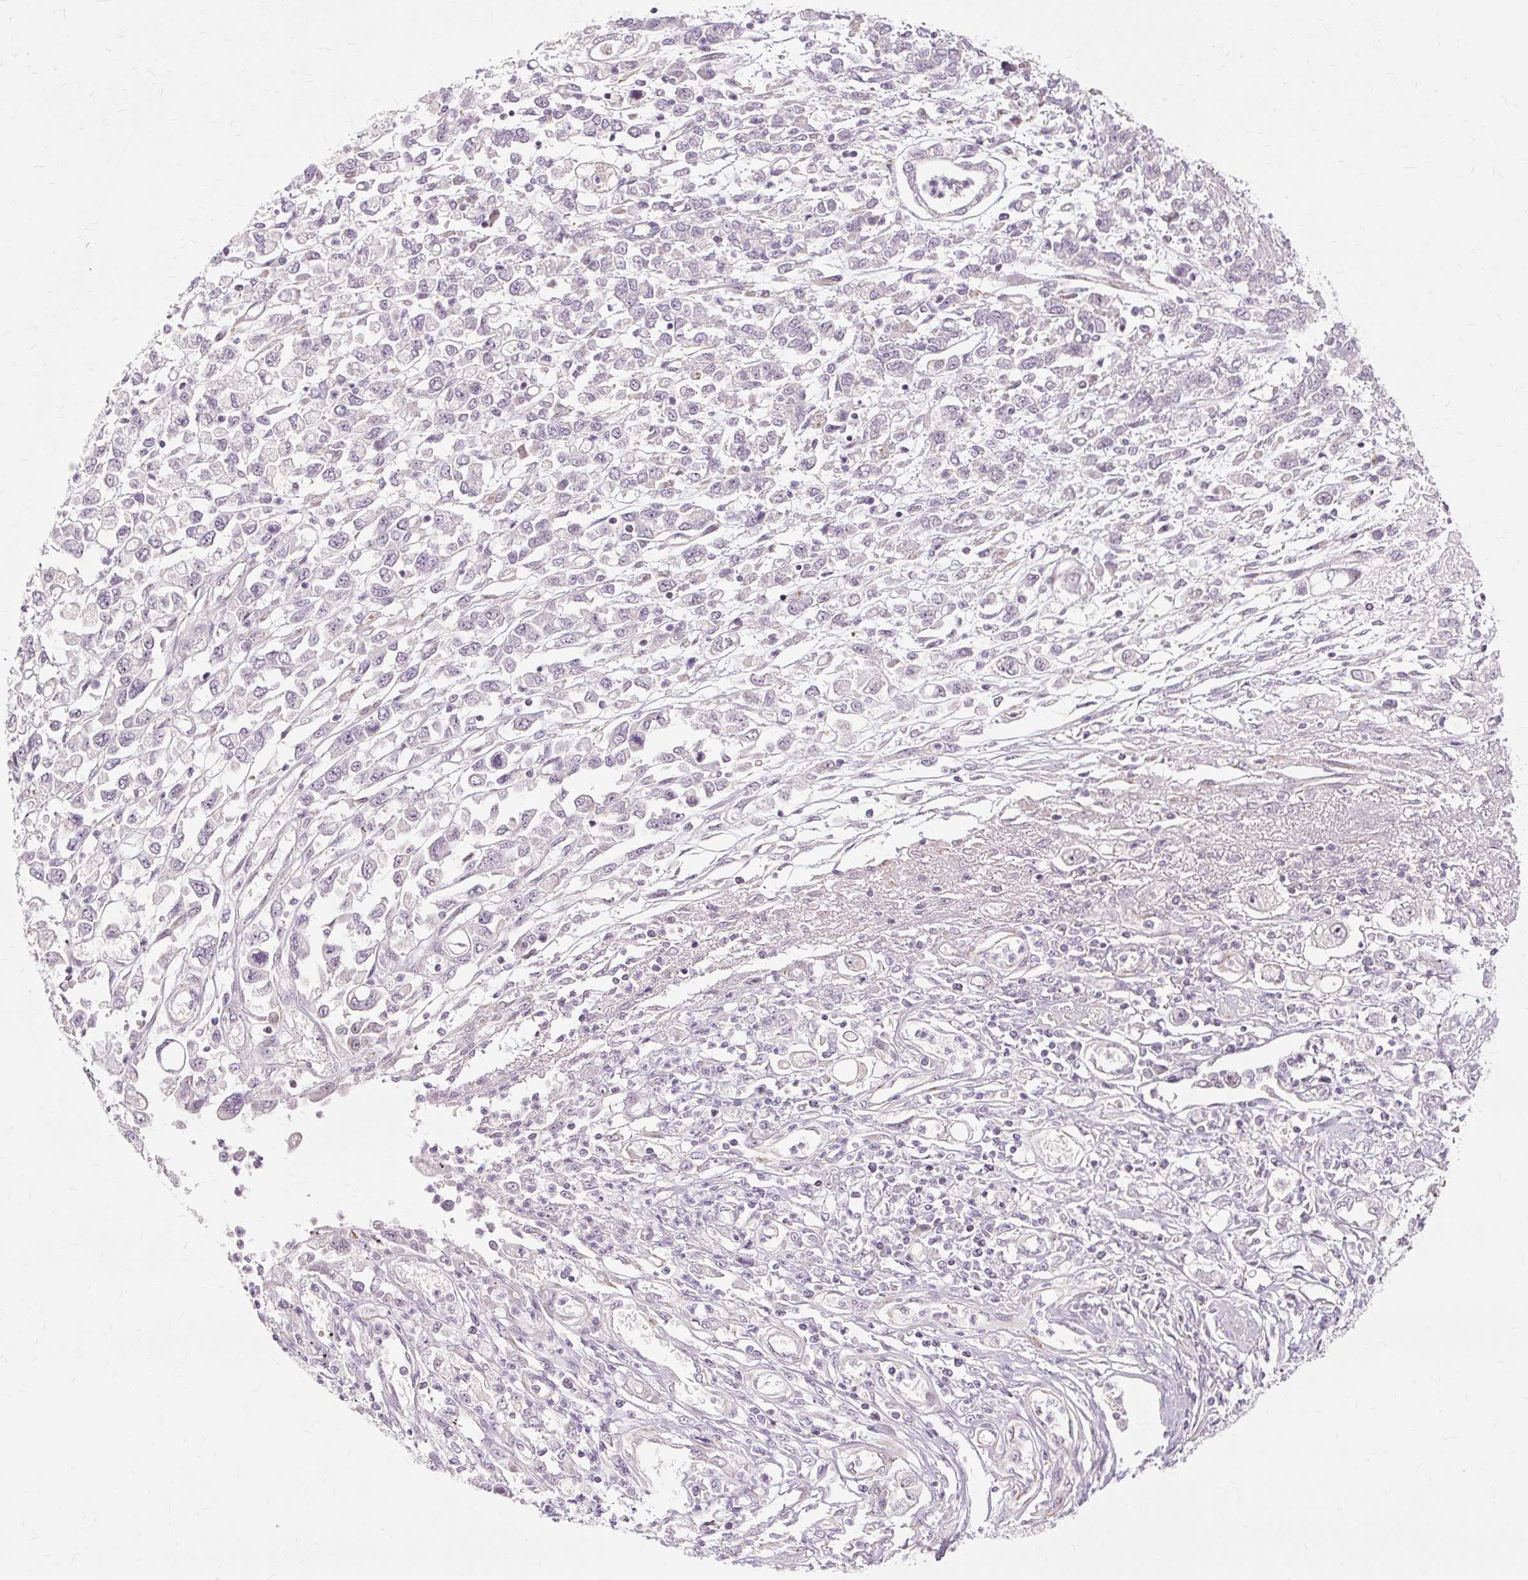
{"staining": {"intensity": "negative", "quantity": "none", "location": "none"}, "tissue": "stomach cancer", "cell_type": "Tumor cells", "image_type": "cancer", "snomed": [{"axis": "morphology", "description": "Adenocarcinoma, NOS"}, {"axis": "topography", "description": "Stomach"}], "caption": "This is an immunohistochemistry (IHC) micrograph of stomach cancer (adenocarcinoma). There is no staining in tumor cells.", "gene": "MMACHC", "patient": {"sex": "female", "age": 76}}